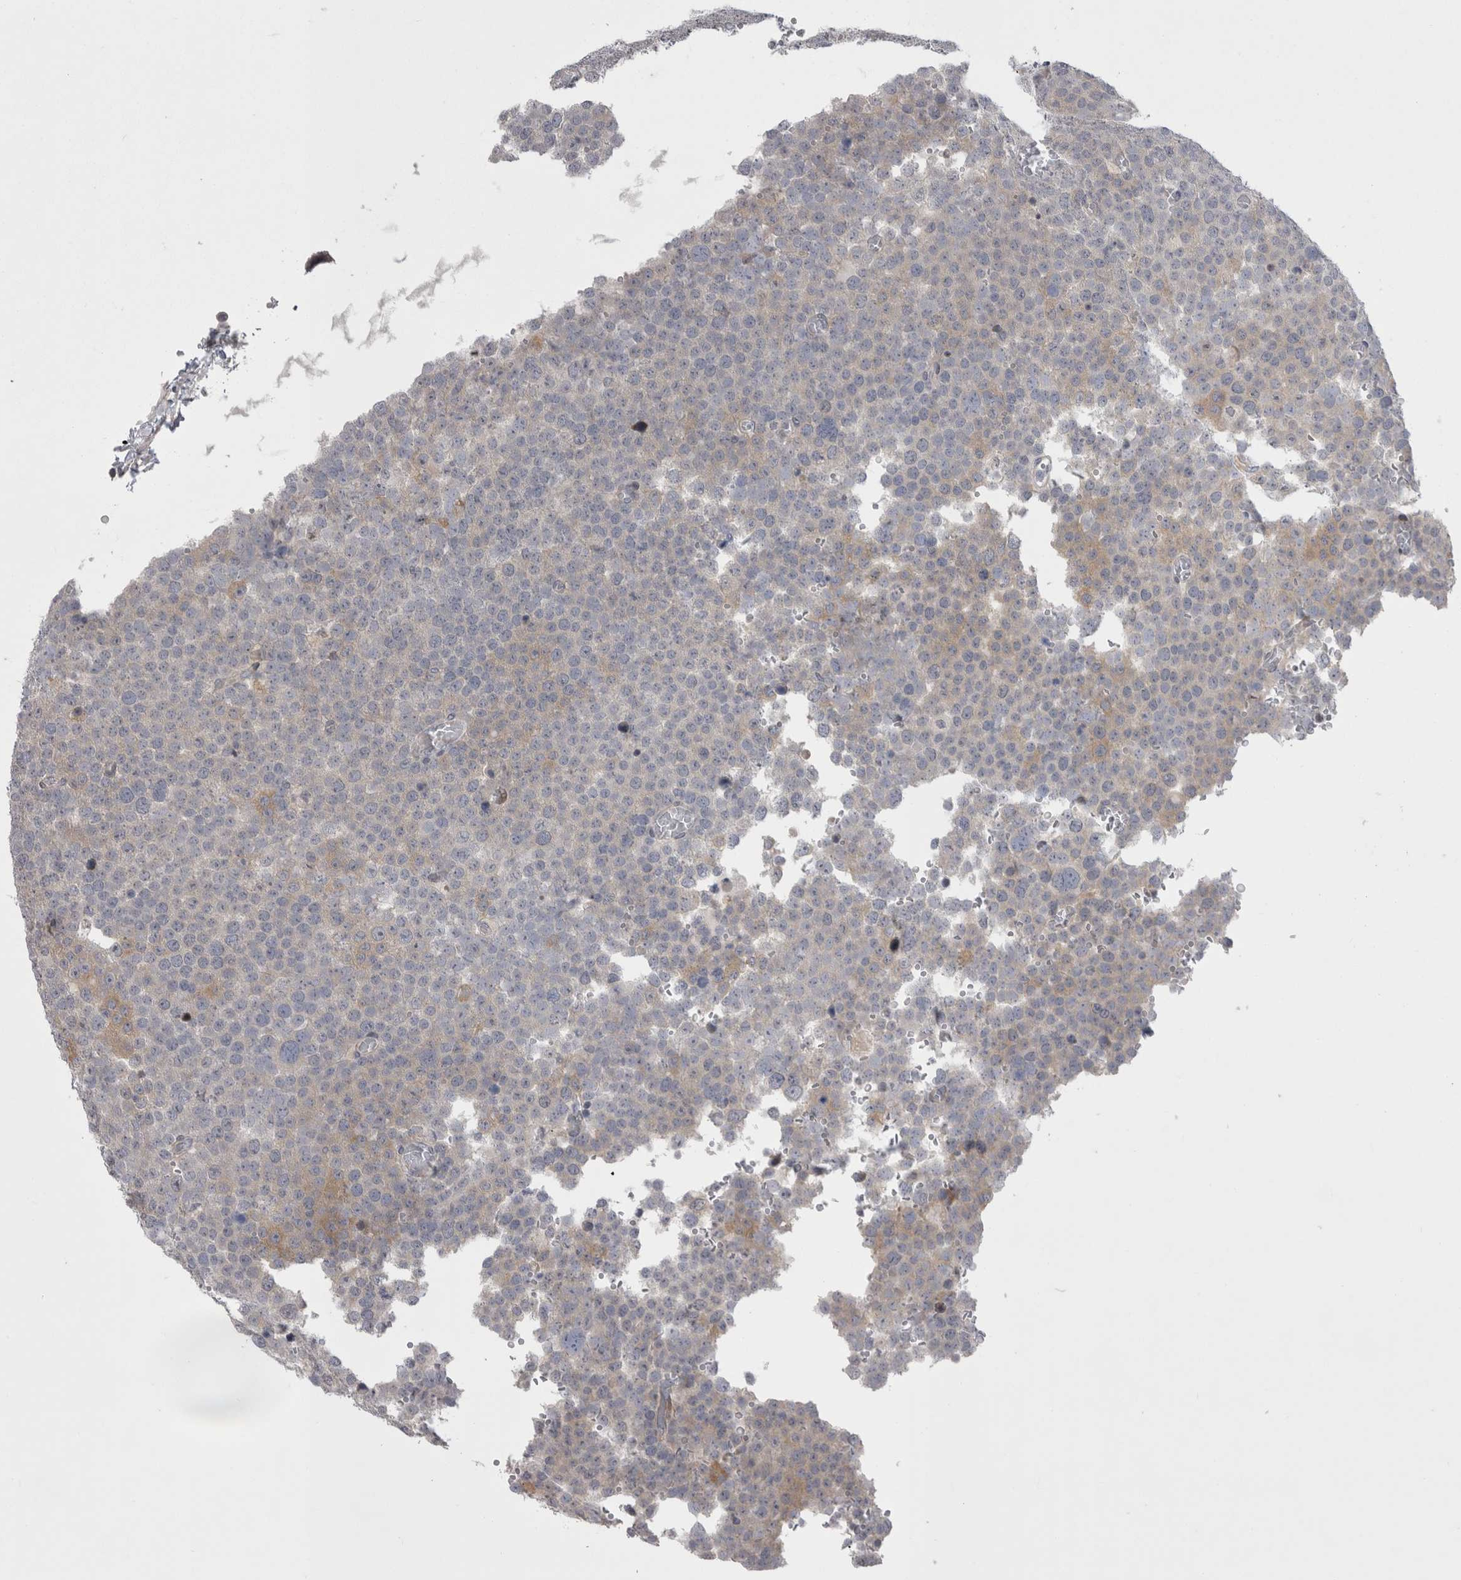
{"staining": {"intensity": "weak", "quantity": "25%-75%", "location": "cytoplasmic/membranous"}, "tissue": "testis cancer", "cell_type": "Tumor cells", "image_type": "cancer", "snomed": [{"axis": "morphology", "description": "Seminoma, NOS"}, {"axis": "topography", "description": "Testis"}], "caption": "Seminoma (testis) stained with a protein marker displays weak staining in tumor cells.", "gene": "NENF", "patient": {"sex": "male", "age": 71}}